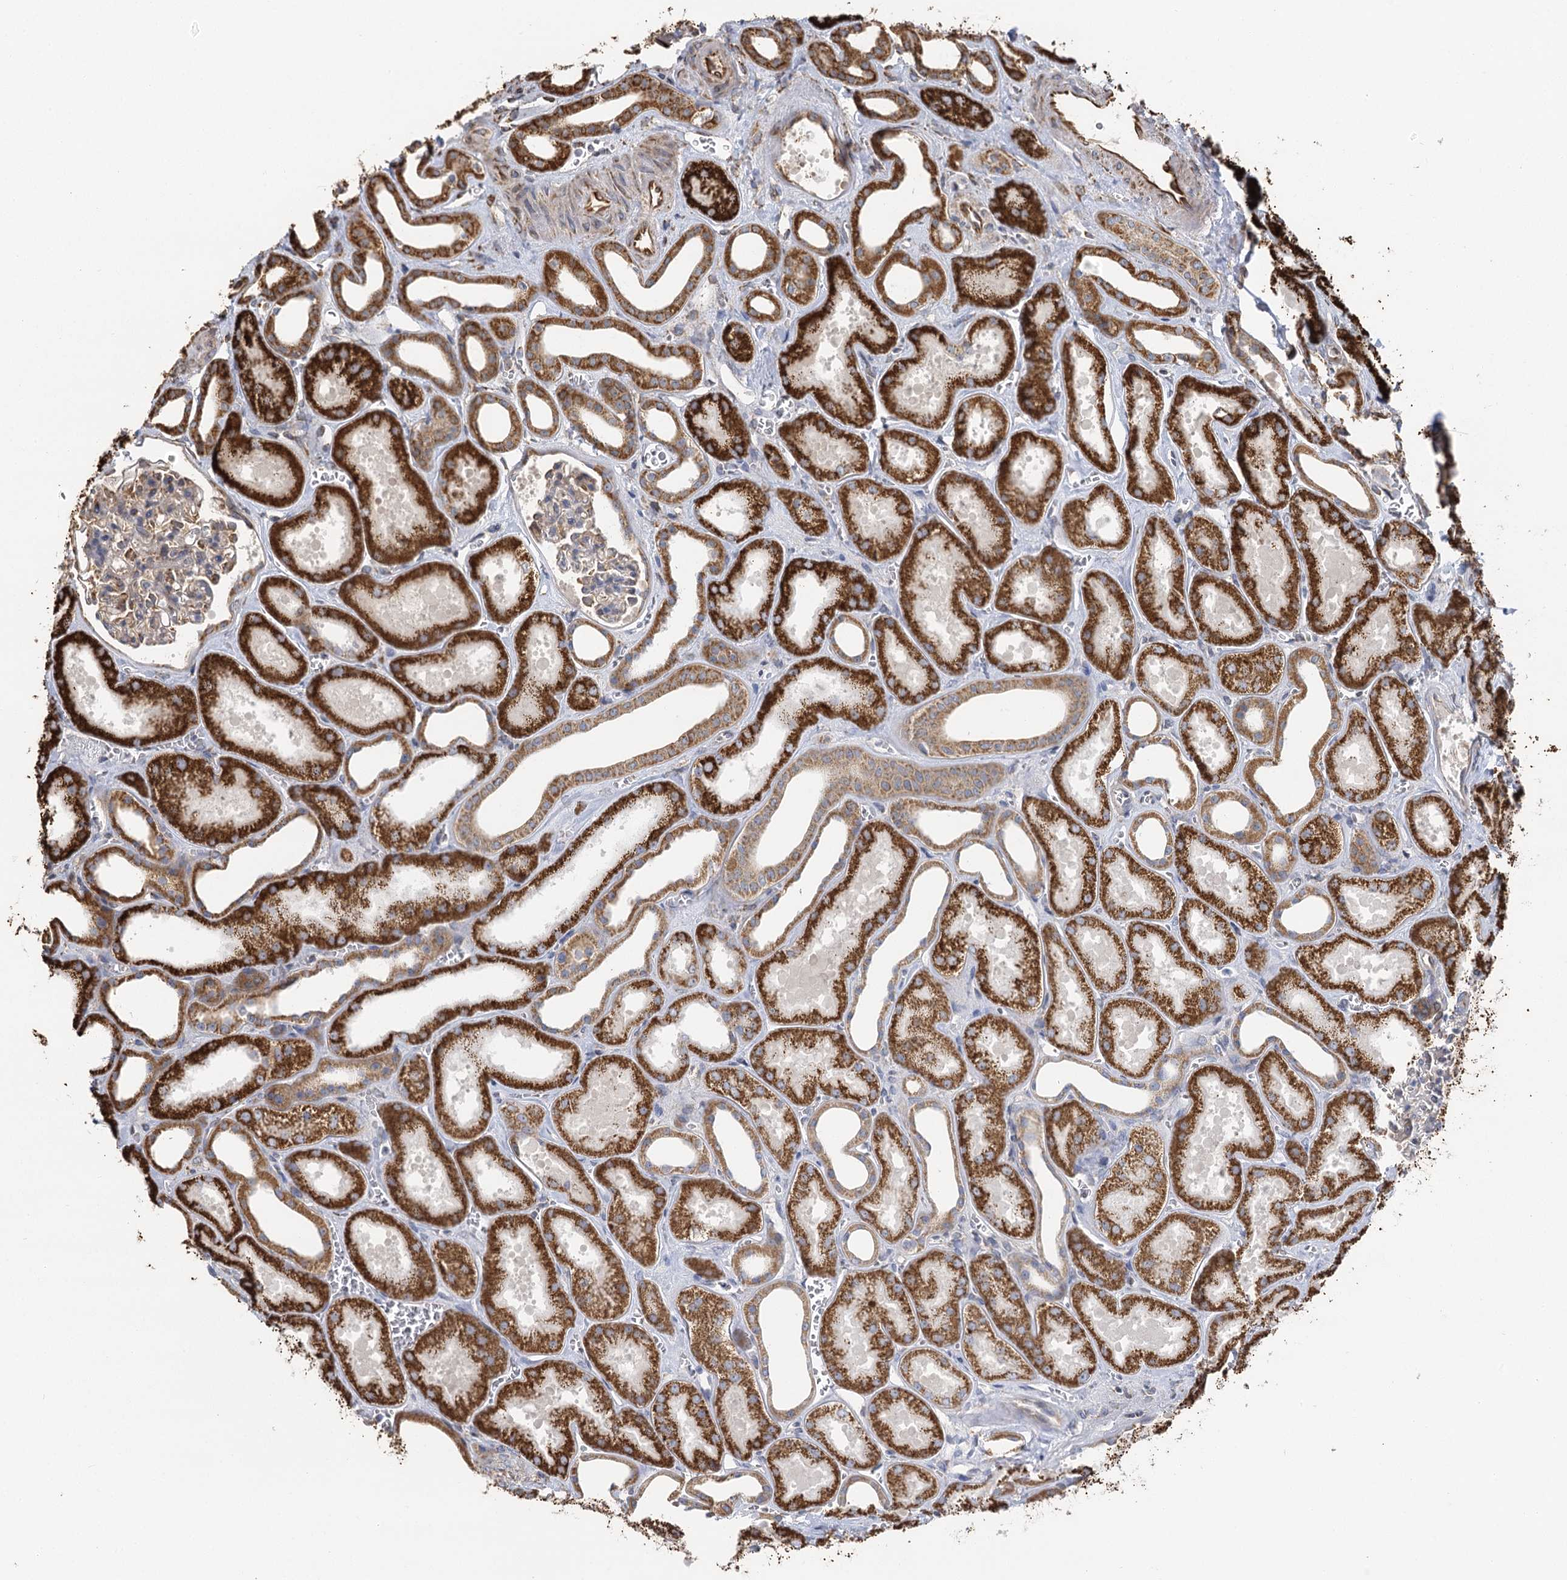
{"staining": {"intensity": "moderate", "quantity": "<25%", "location": "cytoplasmic/membranous"}, "tissue": "kidney", "cell_type": "Cells in glomeruli", "image_type": "normal", "snomed": [{"axis": "morphology", "description": "Normal tissue, NOS"}, {"axis": "morphology", "description": "Adenocarcinoma, NOS"}, {"axis": "topography", "description": "Kidney"}], "caption": "Immunohistochemical staining of unremarkable human kidney shows moderate cytoplasmic/membranous protein expression in approximately <25% of cells in glomeruli.", "gene": "IL11RA", "patient": {"sex": "female", "age": 68}}